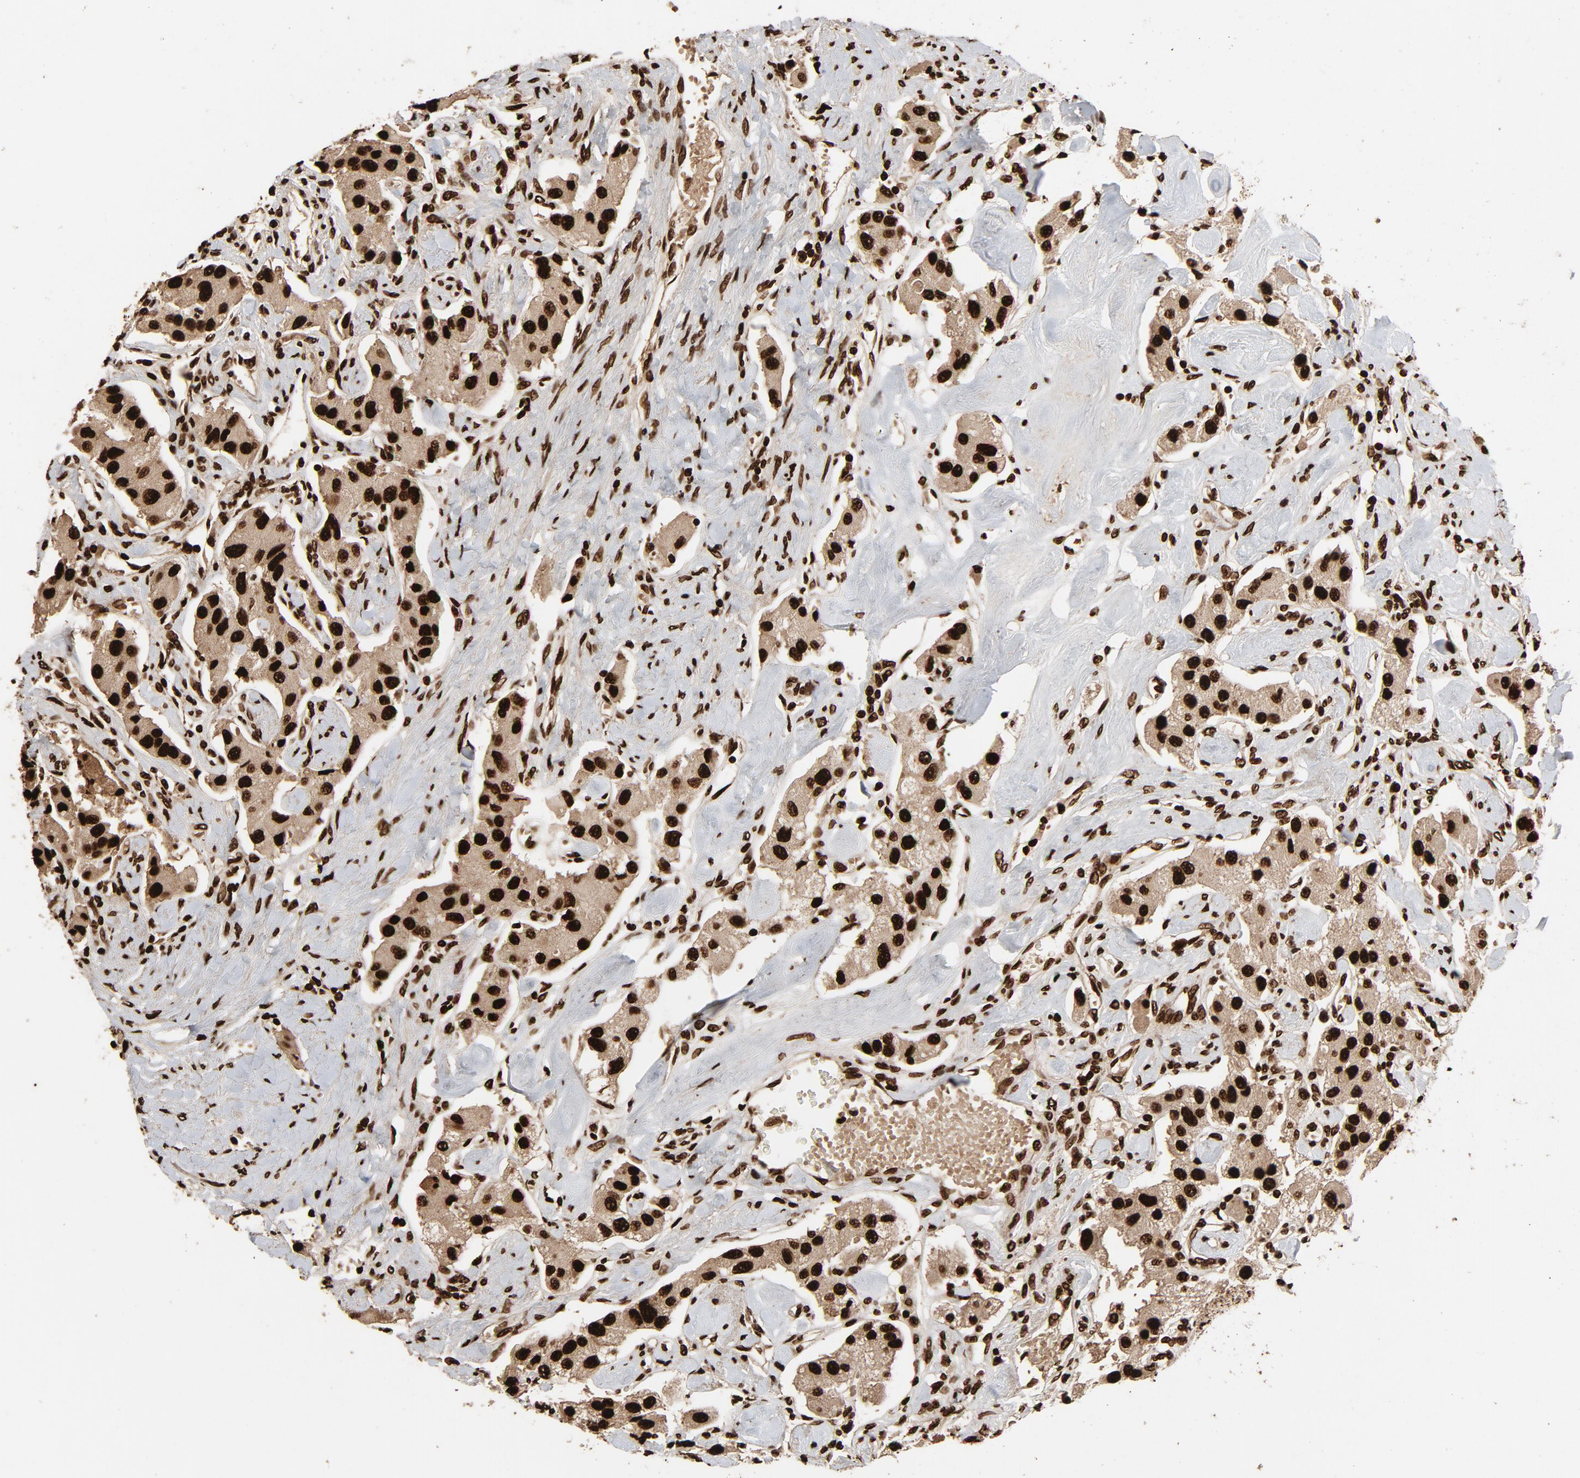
{"staining": {"intensity": "strong", "quantity": ">75%", "location": "nuclear"}, "tissue": "carcinoid", "cell_type": "Tumor cells", "image_type": "cancer", "snomed": [{"axis": "morphology", "description": "Carcinoid, malignant, NOS"}, {"axis": "topography", "description": "Pancreas"}], "caption": "Immunohistochemical staining of carcinoid reveals high levels of strong nuclear protein staining in about >75% of tumor cells. (DAB (3,3'-diaminobenzidine) = brown stain, brightfield microscopy at high magnification).", "gene": "TP53BP1", "patient": {"sex": "male", "age": 41}}